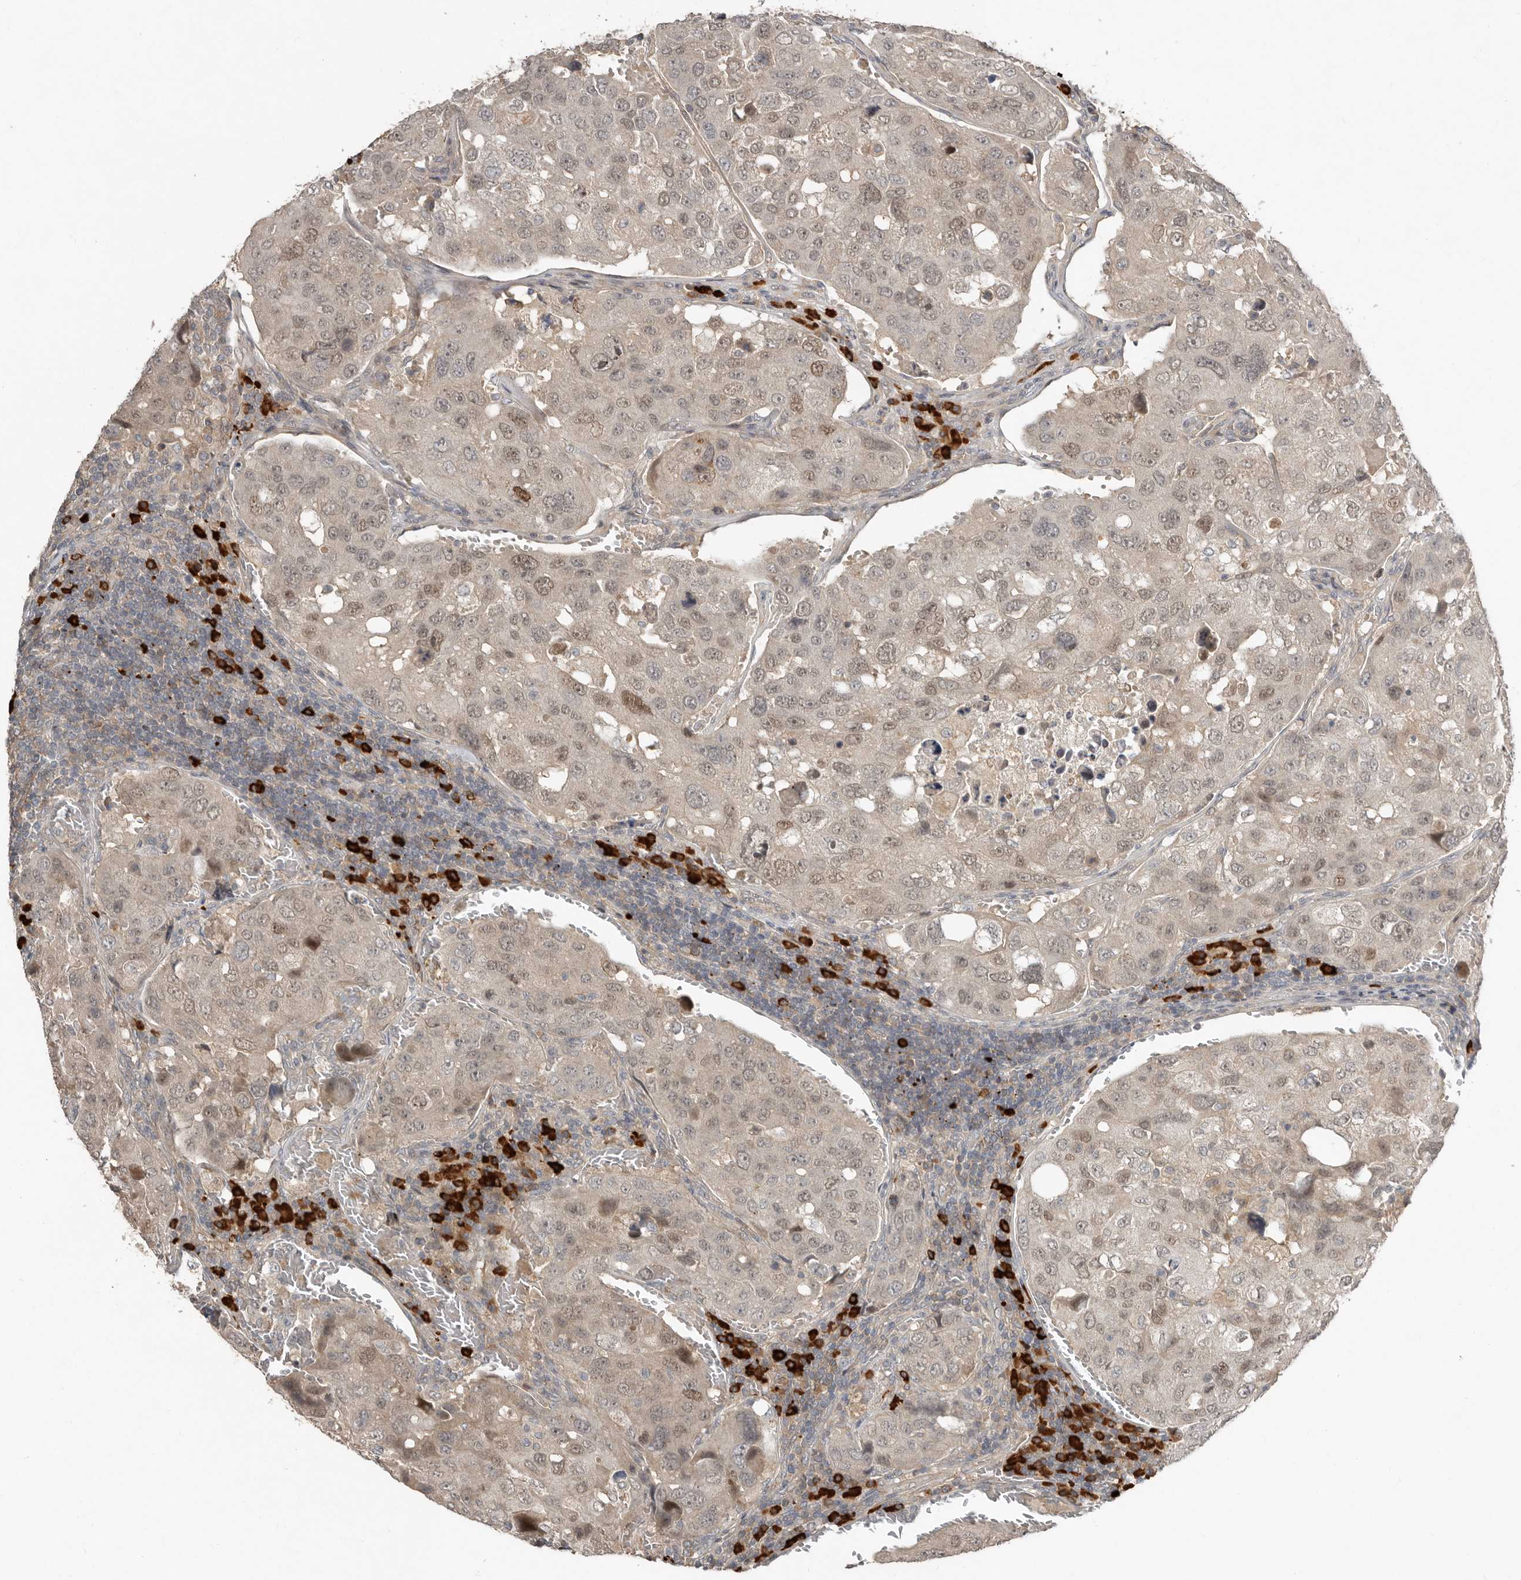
{"staining": {"intensity": "weak", "quantity": "25%-75%", "location": "cytoplasmic/membranous,nuclear"}, "tissue": "urothelial cancer", "cell_type": "Tumor cells", "image_type": "cancer", "snomed": [{"axis": "morphology", "description": "Urothelial carcinoma, High grade"}, {"axis": "topography", "description": "Lymph node"}, {"axis": "topography", "description": "Urinary bladder"}], "caption": "This photomicrograph demonstrates immunohistochemistry (IHC) staining of human high-grade urothelial carcinoma, with low weak cytoplasmic/membranous and nuclear positivity in about 25%-75% of tumor cells.", "gene": "TEAD3", "patient": {"sex": "male", "age": 51}}